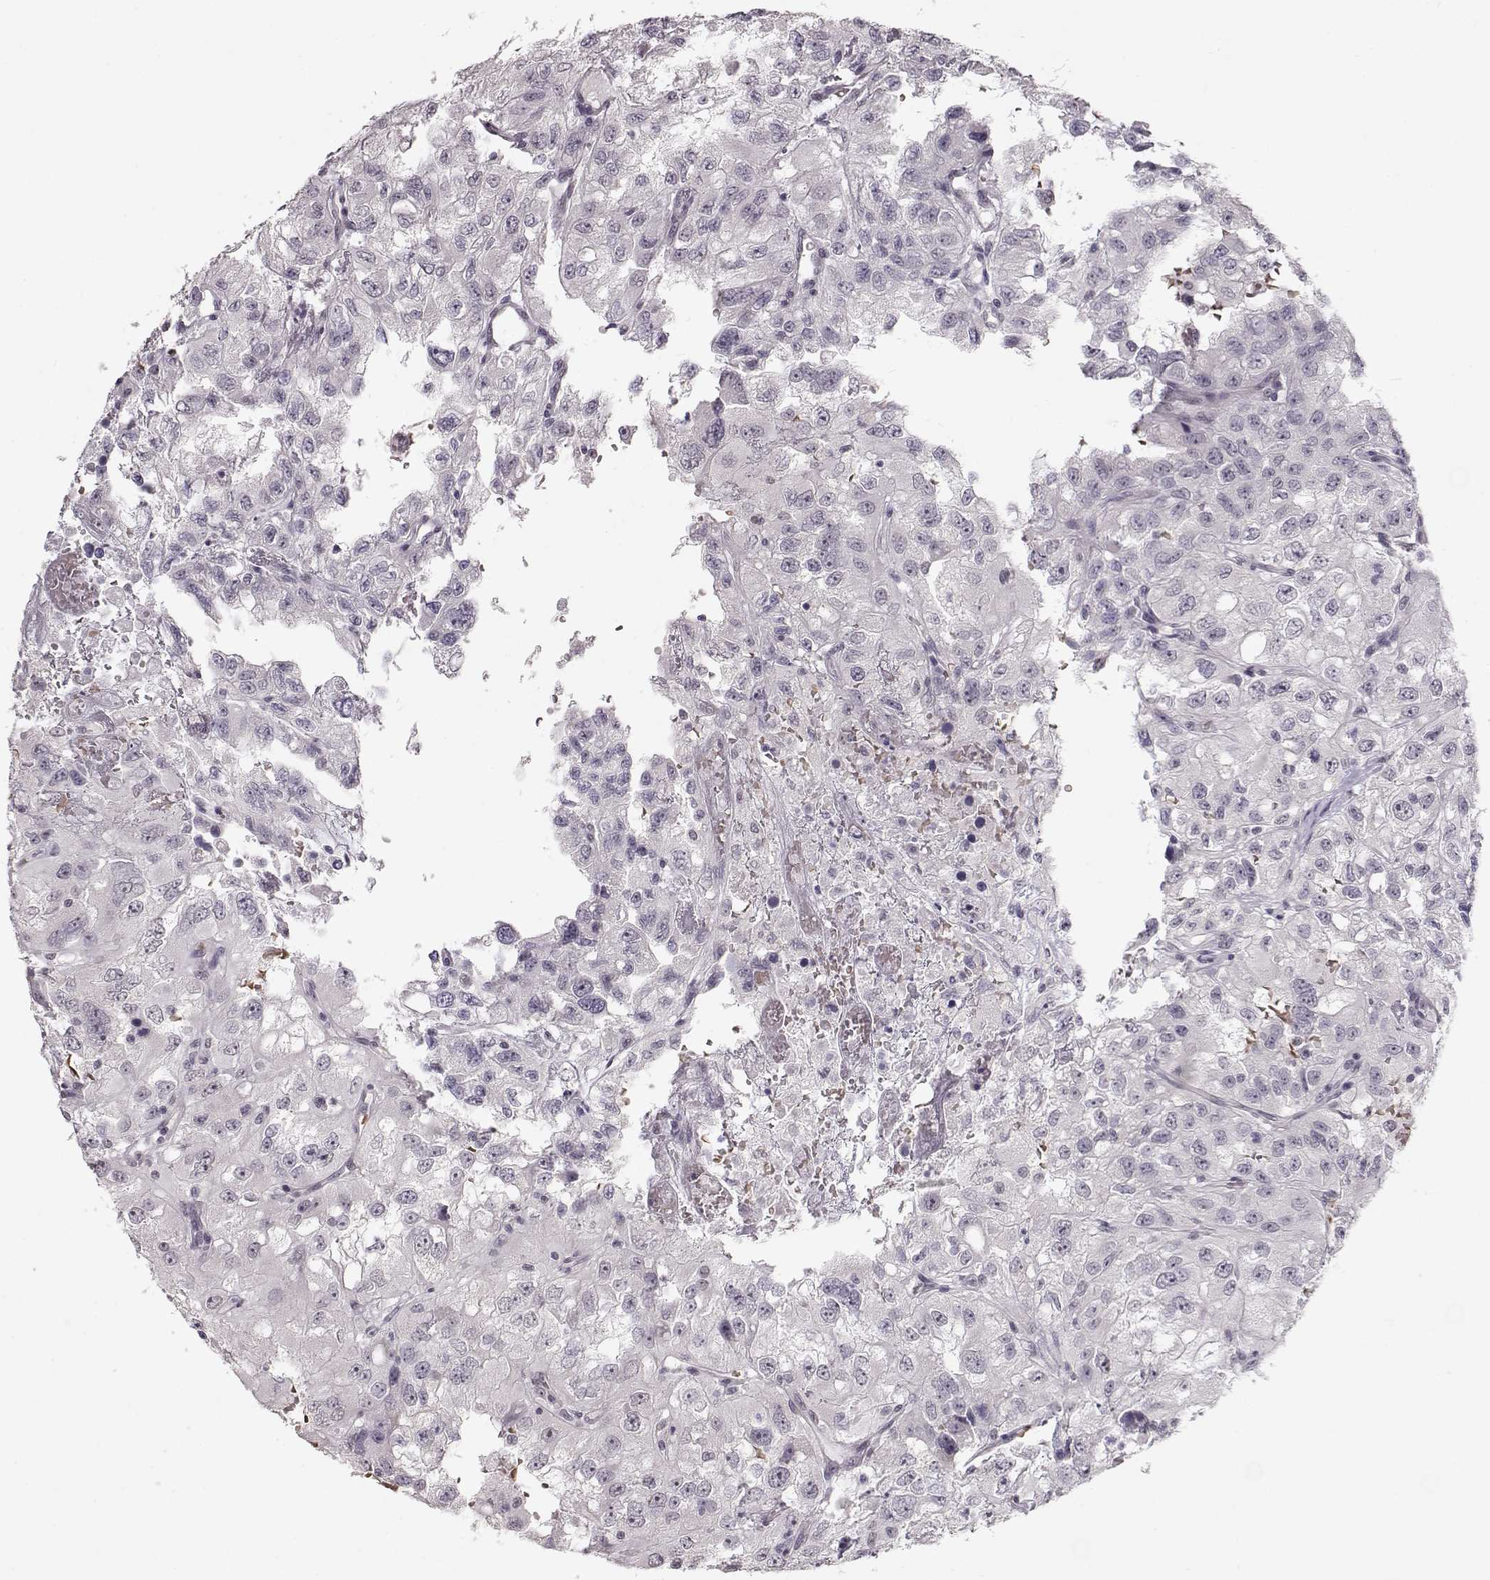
{"staining": {"intensity": "negative", "quantity": "none", "location": "none"}, "tissue": "renal cancer", "cell_type": "Tumor cells", "image_type": "cancer", "snomed": [{"axis": "morphology", "description": "Adenocarcinoma, NOS"}, {"axis": "topography", "description": "Kidney"}], "caption": "A high-resolution image shows IHC staining of adenocarcinoma (renal), which exhibits no significant expression in tumor cells.", "gene": "PCP4", "patient": {"sex": "male", "age": 64}}